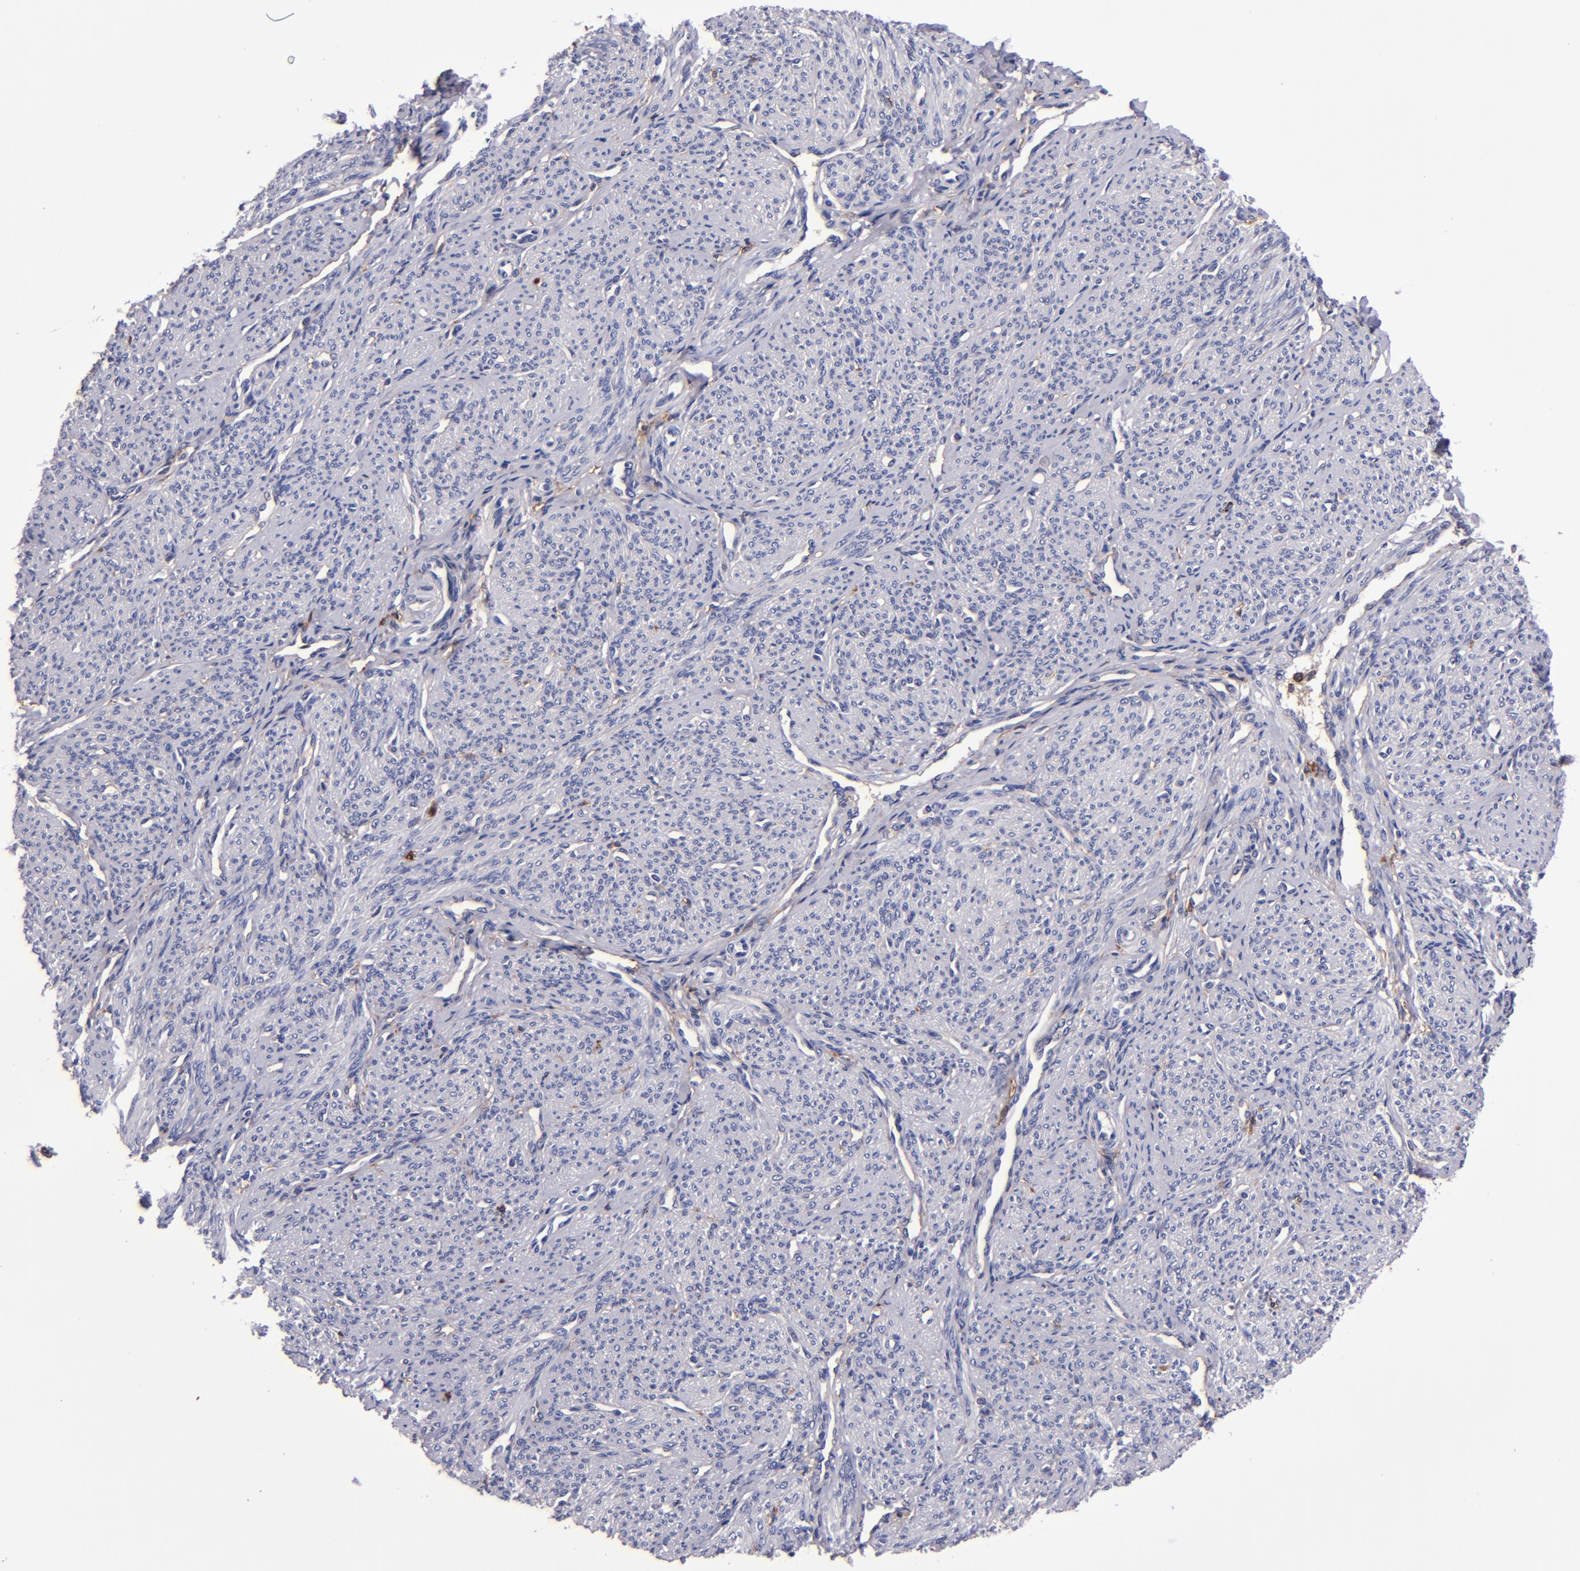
{"staining": {"intensity": "weak", "quantity": "<25%", "location": "cytoplasmic/membranous"}, "tissue": "smooth muscle", "cell_type": "Smooth muscle cells", "image_type": "normal", "snomed": [{"axis": "morphology", "description": "Normal tissue, NOS"}, {"axis": "topography", "description": "Cervix"}, {"axis": "topography", "description": "Endometrium"}], "caption": "A high-resolution micrograph shows immunohistochemistry staining of benign smooth muscle, which reveals no significant expression in smooth muscle cells.", "gene": "SIRPA", "patient": {"sex": "female", "age": 65}}